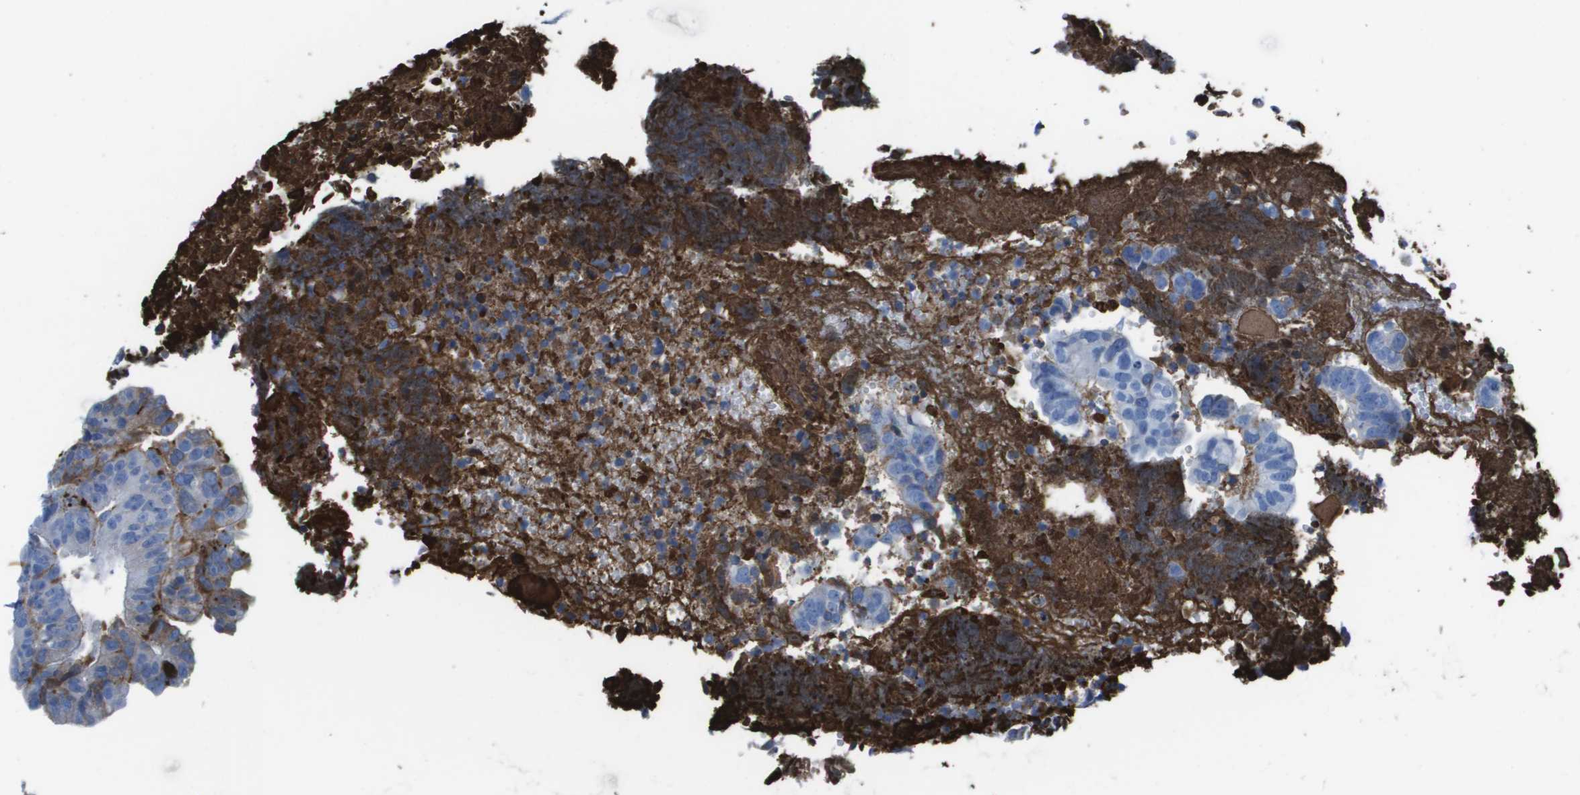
{"staining": {"intensity": "negative", "quantity": "none", "location": "none"}, "tissue": "colorectal cancer", "cell_type": "Tumor cells", "image_type": "cancer", "snomed": [{"axis": "morphology", "description": "Adenocarcinoma, NOS"}, {"axis": "topography", "description": "Rectum"}], "caption": "The immunohistochemistry micrograph has no significant positivity in tumor cells of adenocarcinoma (colorectal) tissue.", "gene": "VTN", "patient": {"sex": "male", "age": 72}}